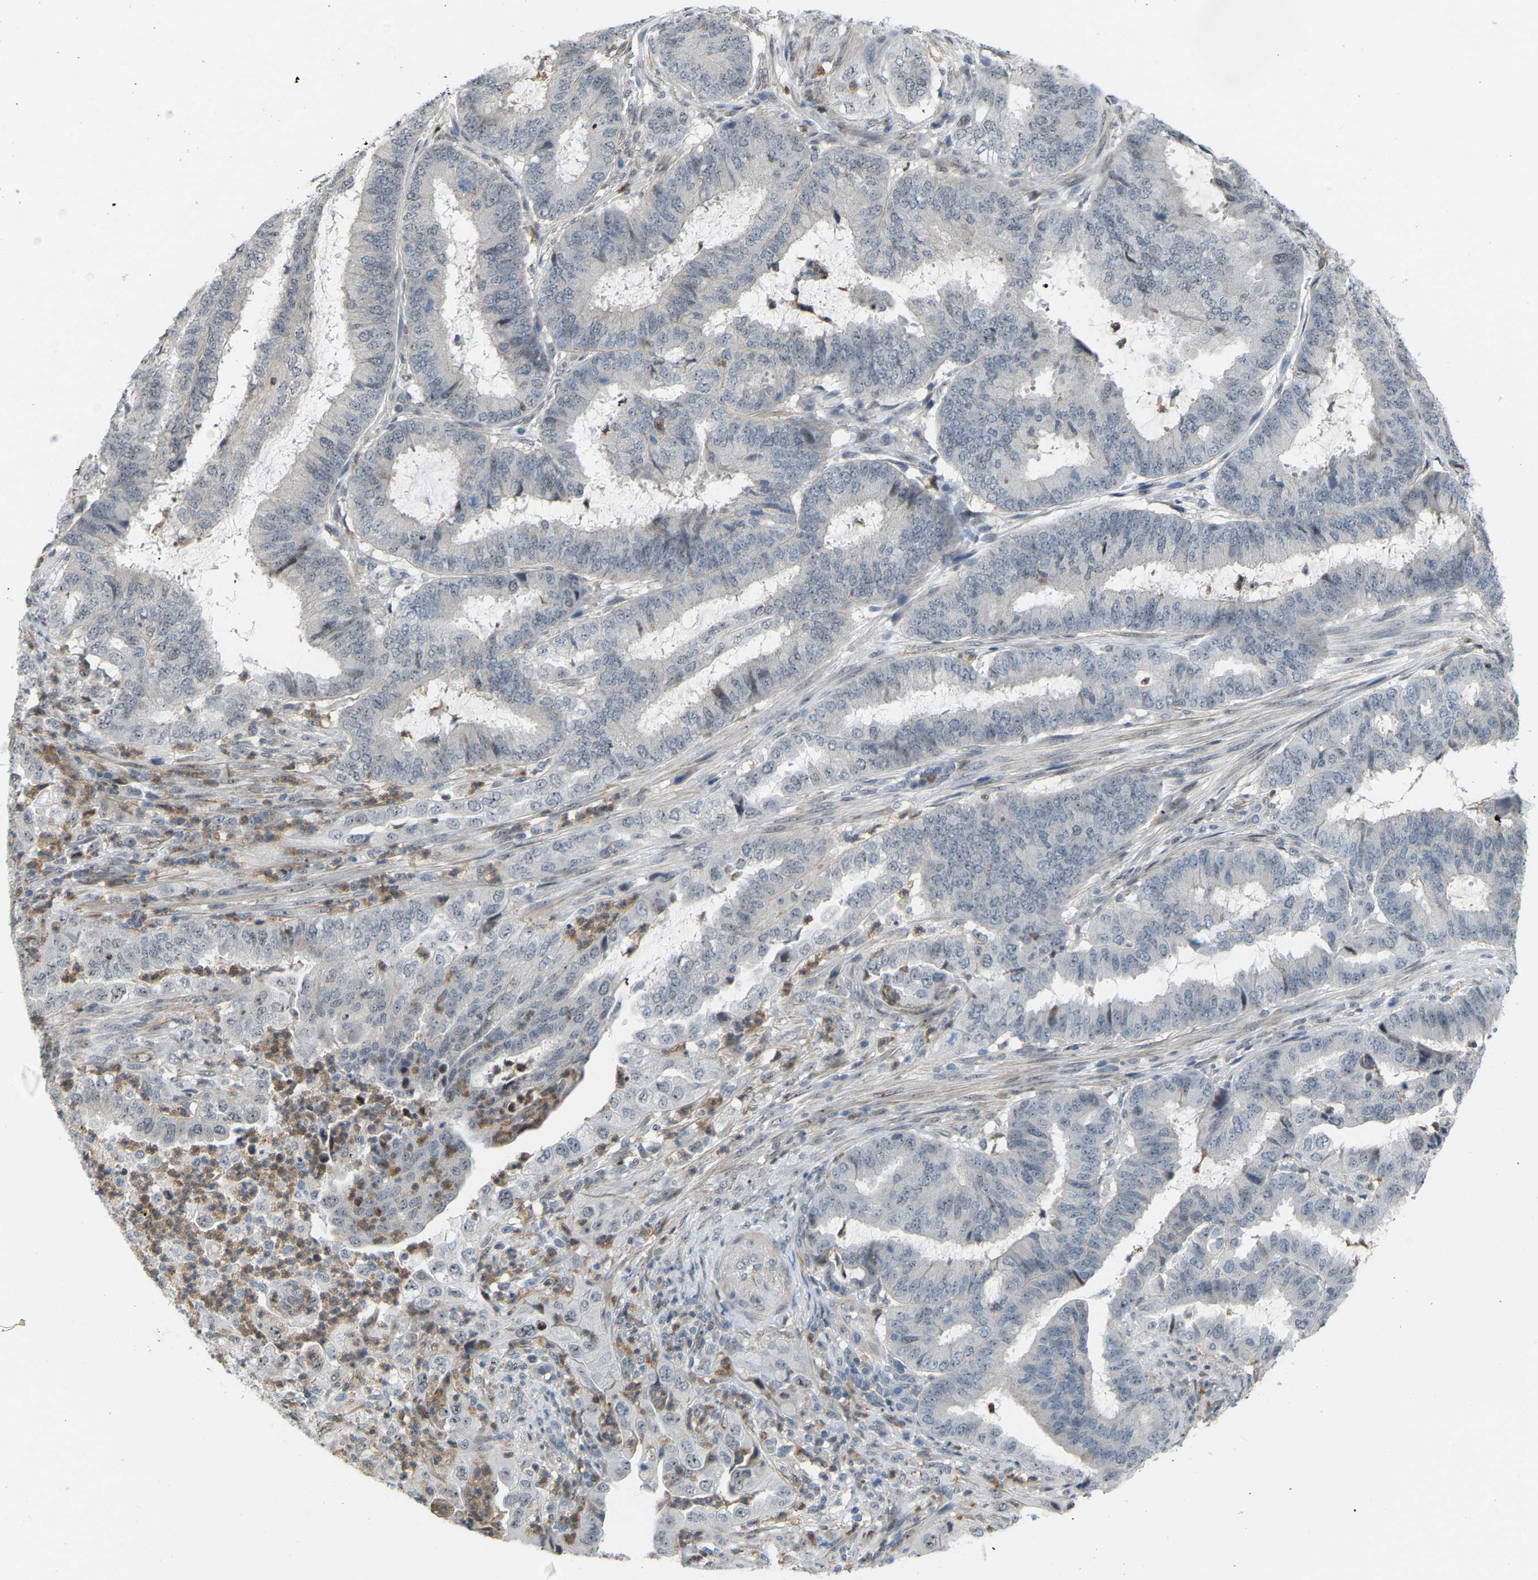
{"staining": {"intensity": "negative", "quantity": "none", "location": "none"}, "tissue": "endometrial cancer", "cell_type": "Tumor cells", "image_type": "cancer", "snomed": [{"axis": "morphology", "description": "Adenocarcinoma, NOS"}, {"axis": "topography", "description": "Endometrium"}], "caption": "Immunohistochemical staining of endometrial cancer displays no significant expression in tumor cells.", "gene": "CROT", "patient": {"sex": "female", "age": 51}}